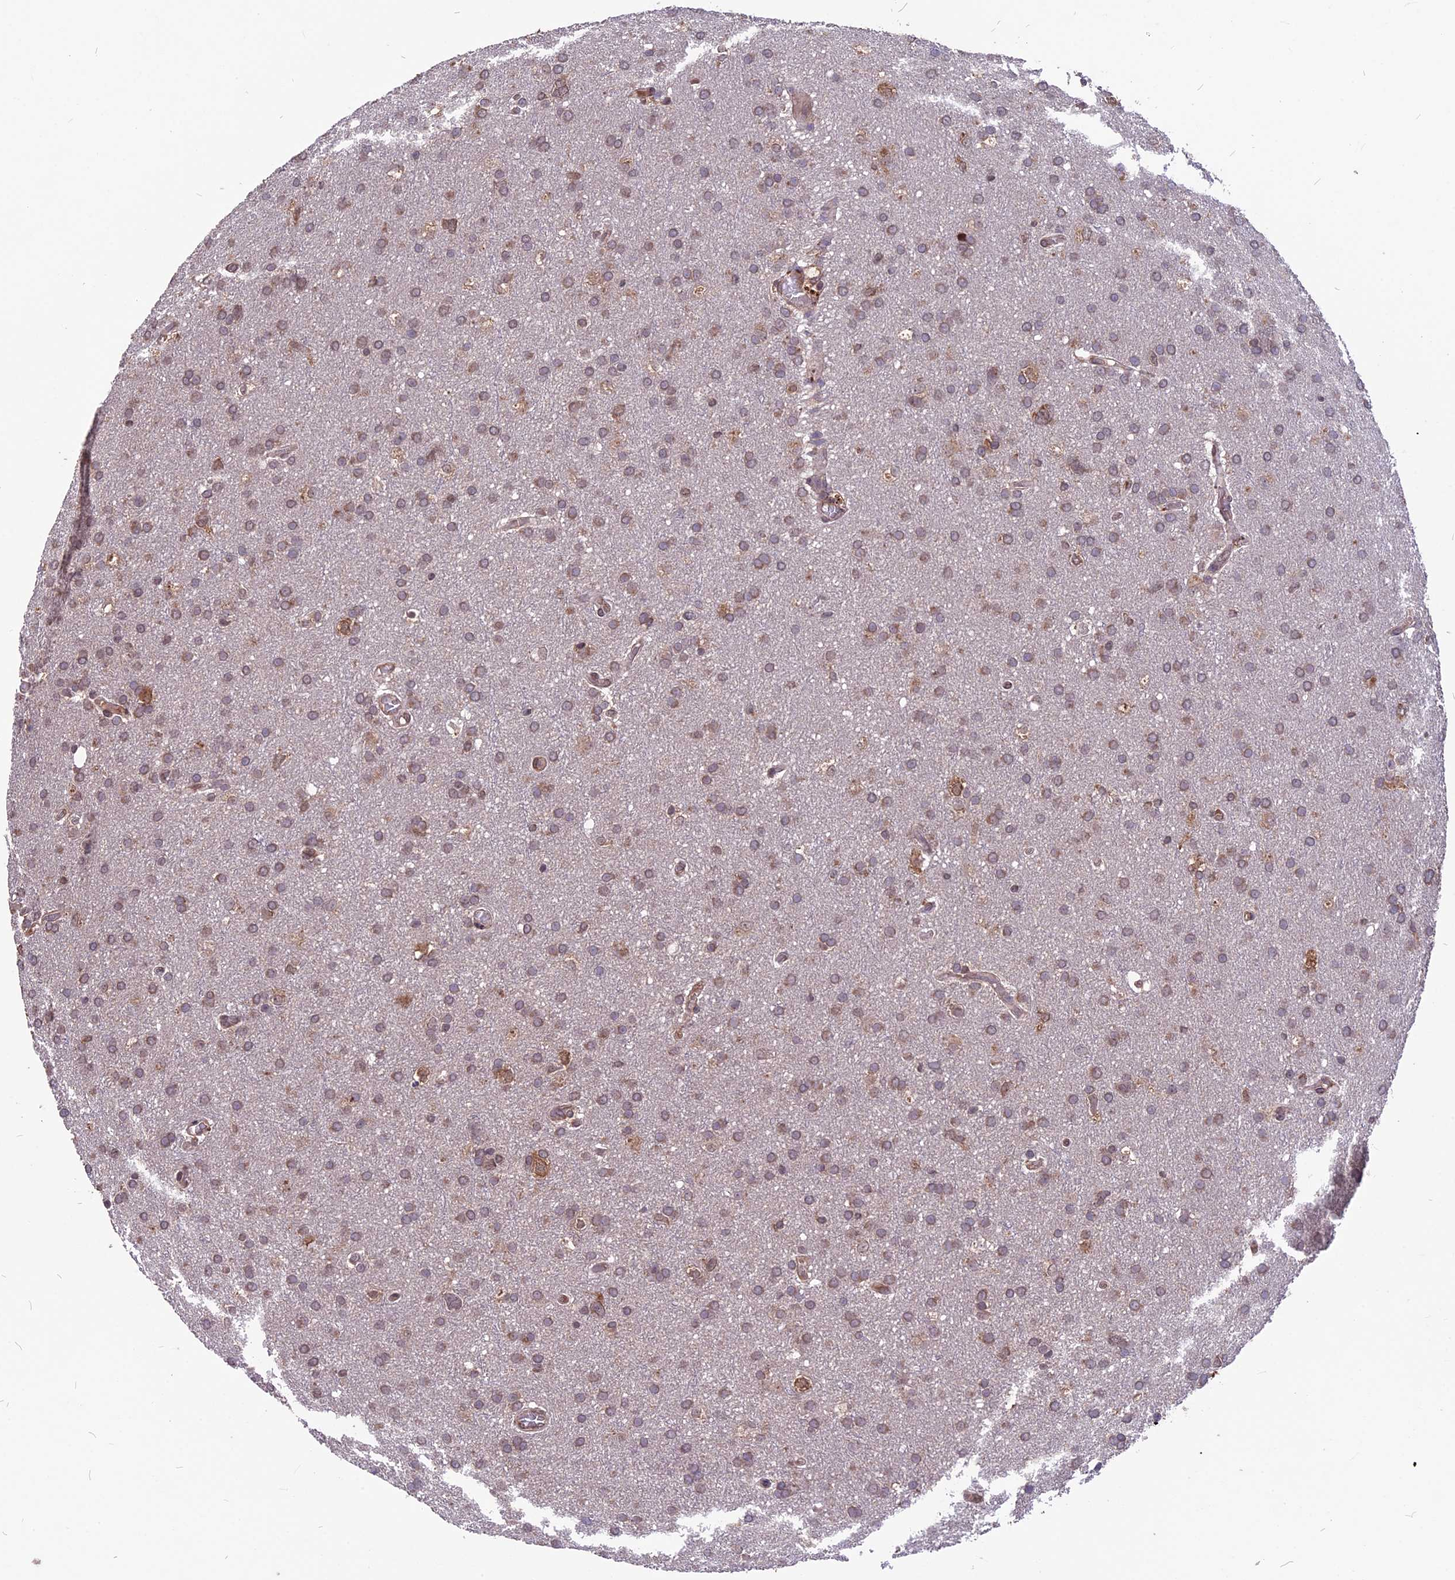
{"staining": {"intensity": "weak", "quantity": ">75%", "location": "cytoplasmic/membranous"}, "tissue": "glioma", "cell_type": "Tumor cells", "image_type": "cancer", "snomed": [{"axis": "morphology", "description": "Glioma, malignant, High grade"}, {"axis": "topography", "description": "Cerebral cortex"}], "caption": "Protein staining exhibits weak cytoplasmic/membranous positivity in approximately >75% of tumor cells in malignant high-grade glioma. (brown staining indicates protein expression, while blue staining denotes nuclei).", "gene": "ZNF598", "patient": {"sex": "female", "age": 36}}